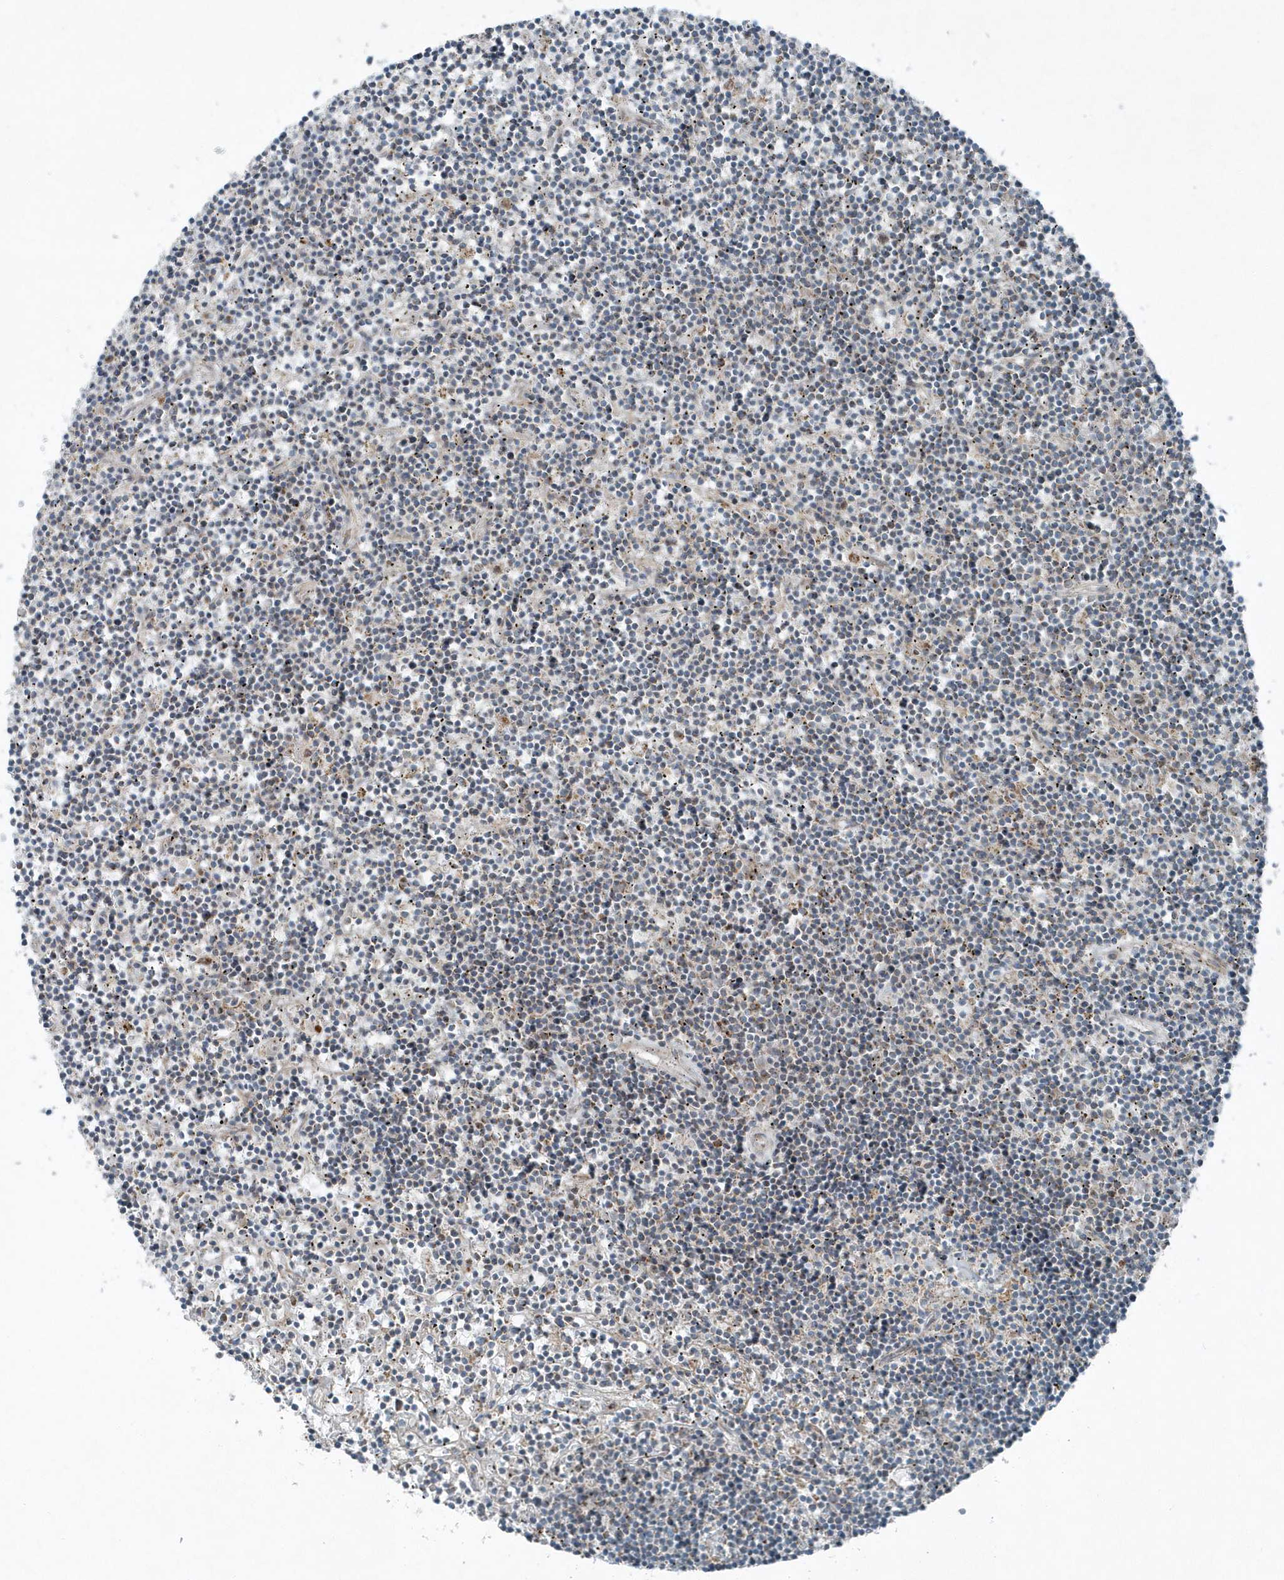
{"staining": {"intensity": "negative", "quantity": "none", "location": "none"}, "tissue": "lymphoma", "cell_type": "Tumor cells", "image_type": "cancer", "snomed": [{"axis": "morphology", "description": "Malignant lymphoma, non-Hodgkin's type, Low grade"}, {"axis": "topography", "description": "Spleen"}], "caption": "The micrograph exhibits no staining of tumor cells in malignant lymphoma, non-Hodgkin's type (low-grade).", "gene": "GCC2", "patient": {"sex": "male", "age": 76}}